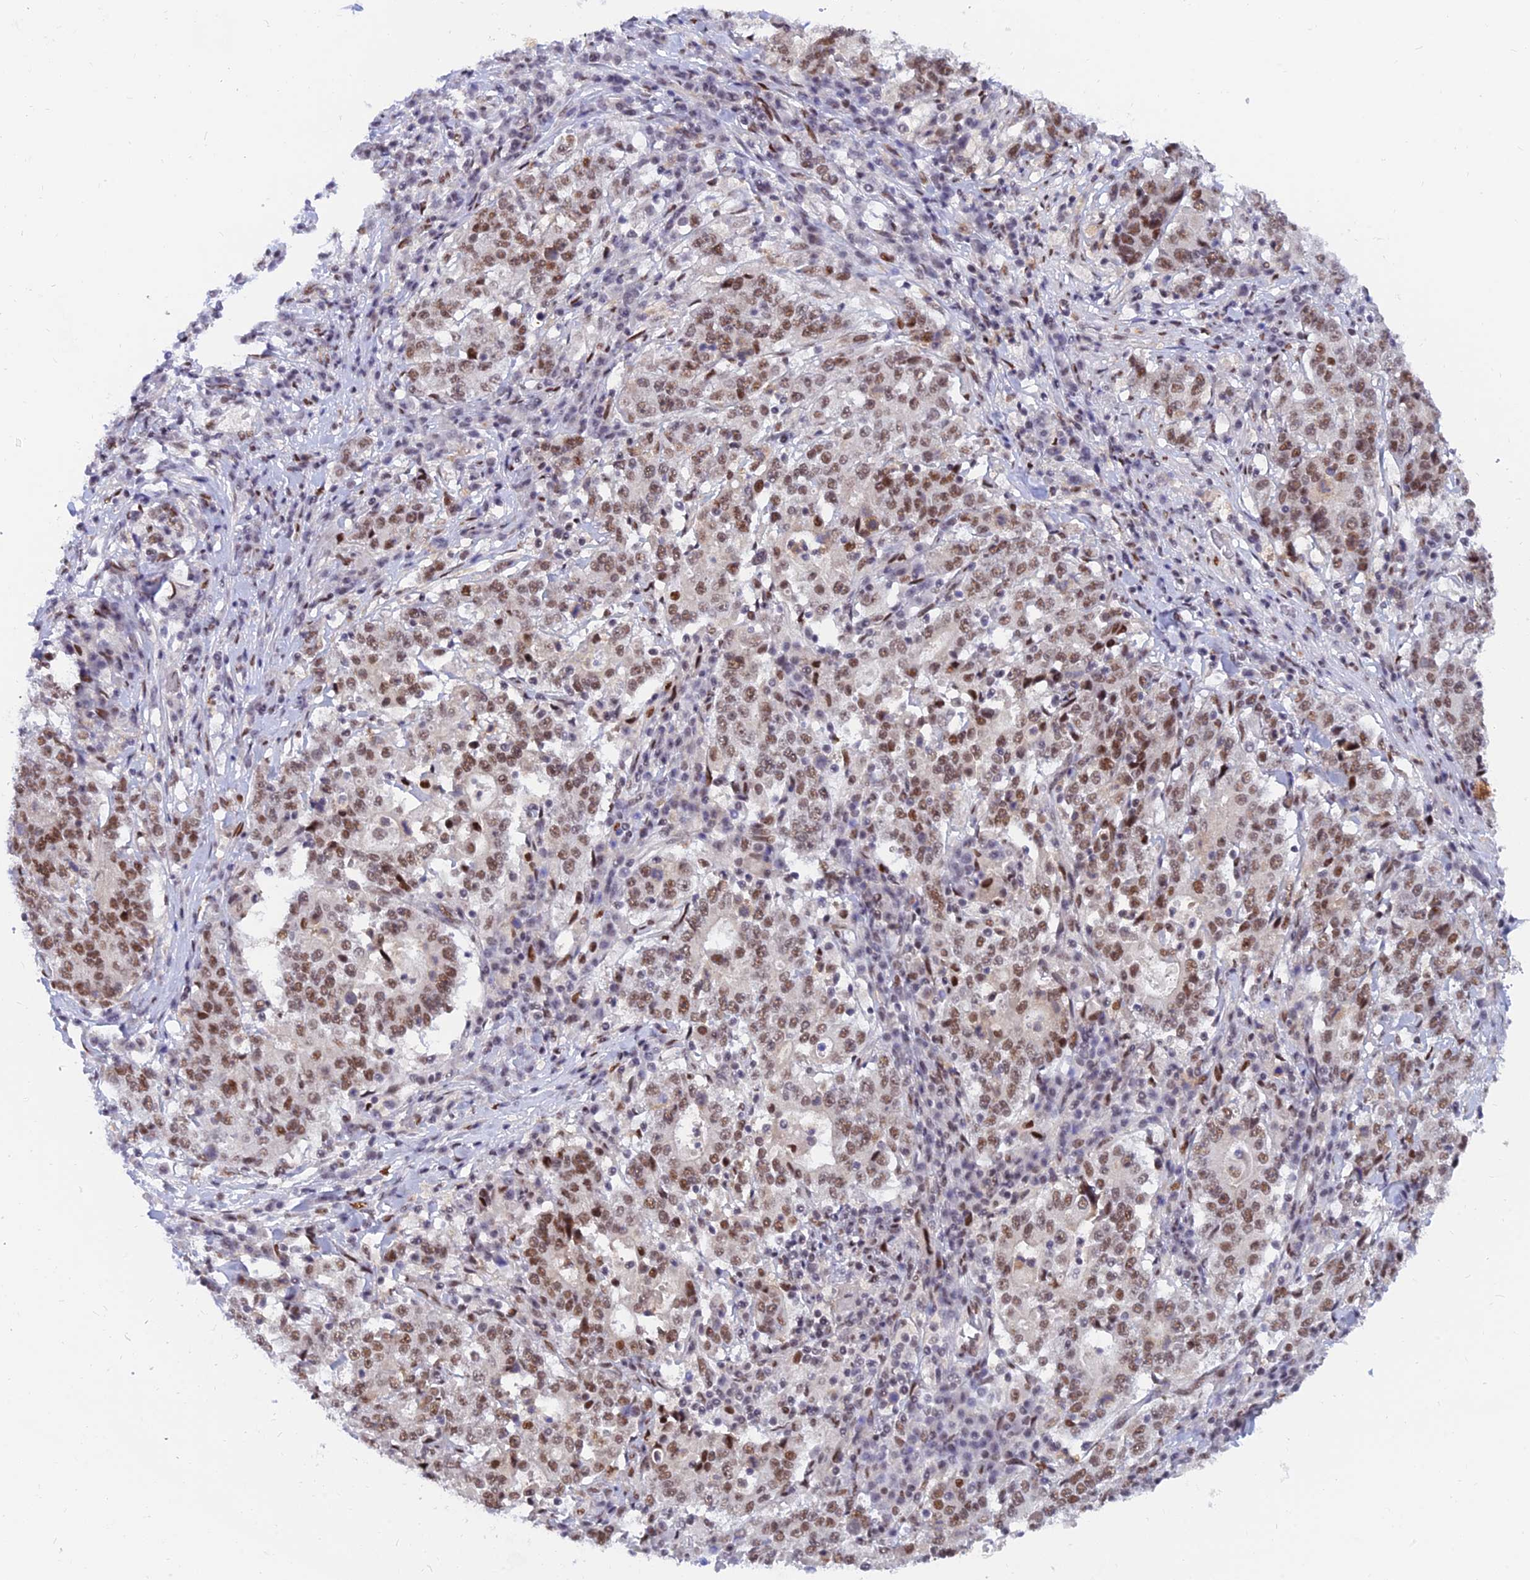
{"staining": {"intensity": "moderate", "quantity": ">75%", "location": "nuclear"}, "tissue": "stomach cancer", "cell_type": "Tumor cells", "image_type": "cancer", "snomed": [{"axis": "morphology", "description": "Adenocarcinoma, NOS"}, {"axis": "topography", "description": "Stomach"}], "caption": "This is an image of immunohistochemistry staining of stomach cancer (adenocarcinoma), which shows moderate positivity in the nuclear of tumor cells.", "gene": "DPY30", "patient": {"sex": "male", "age": 59}}